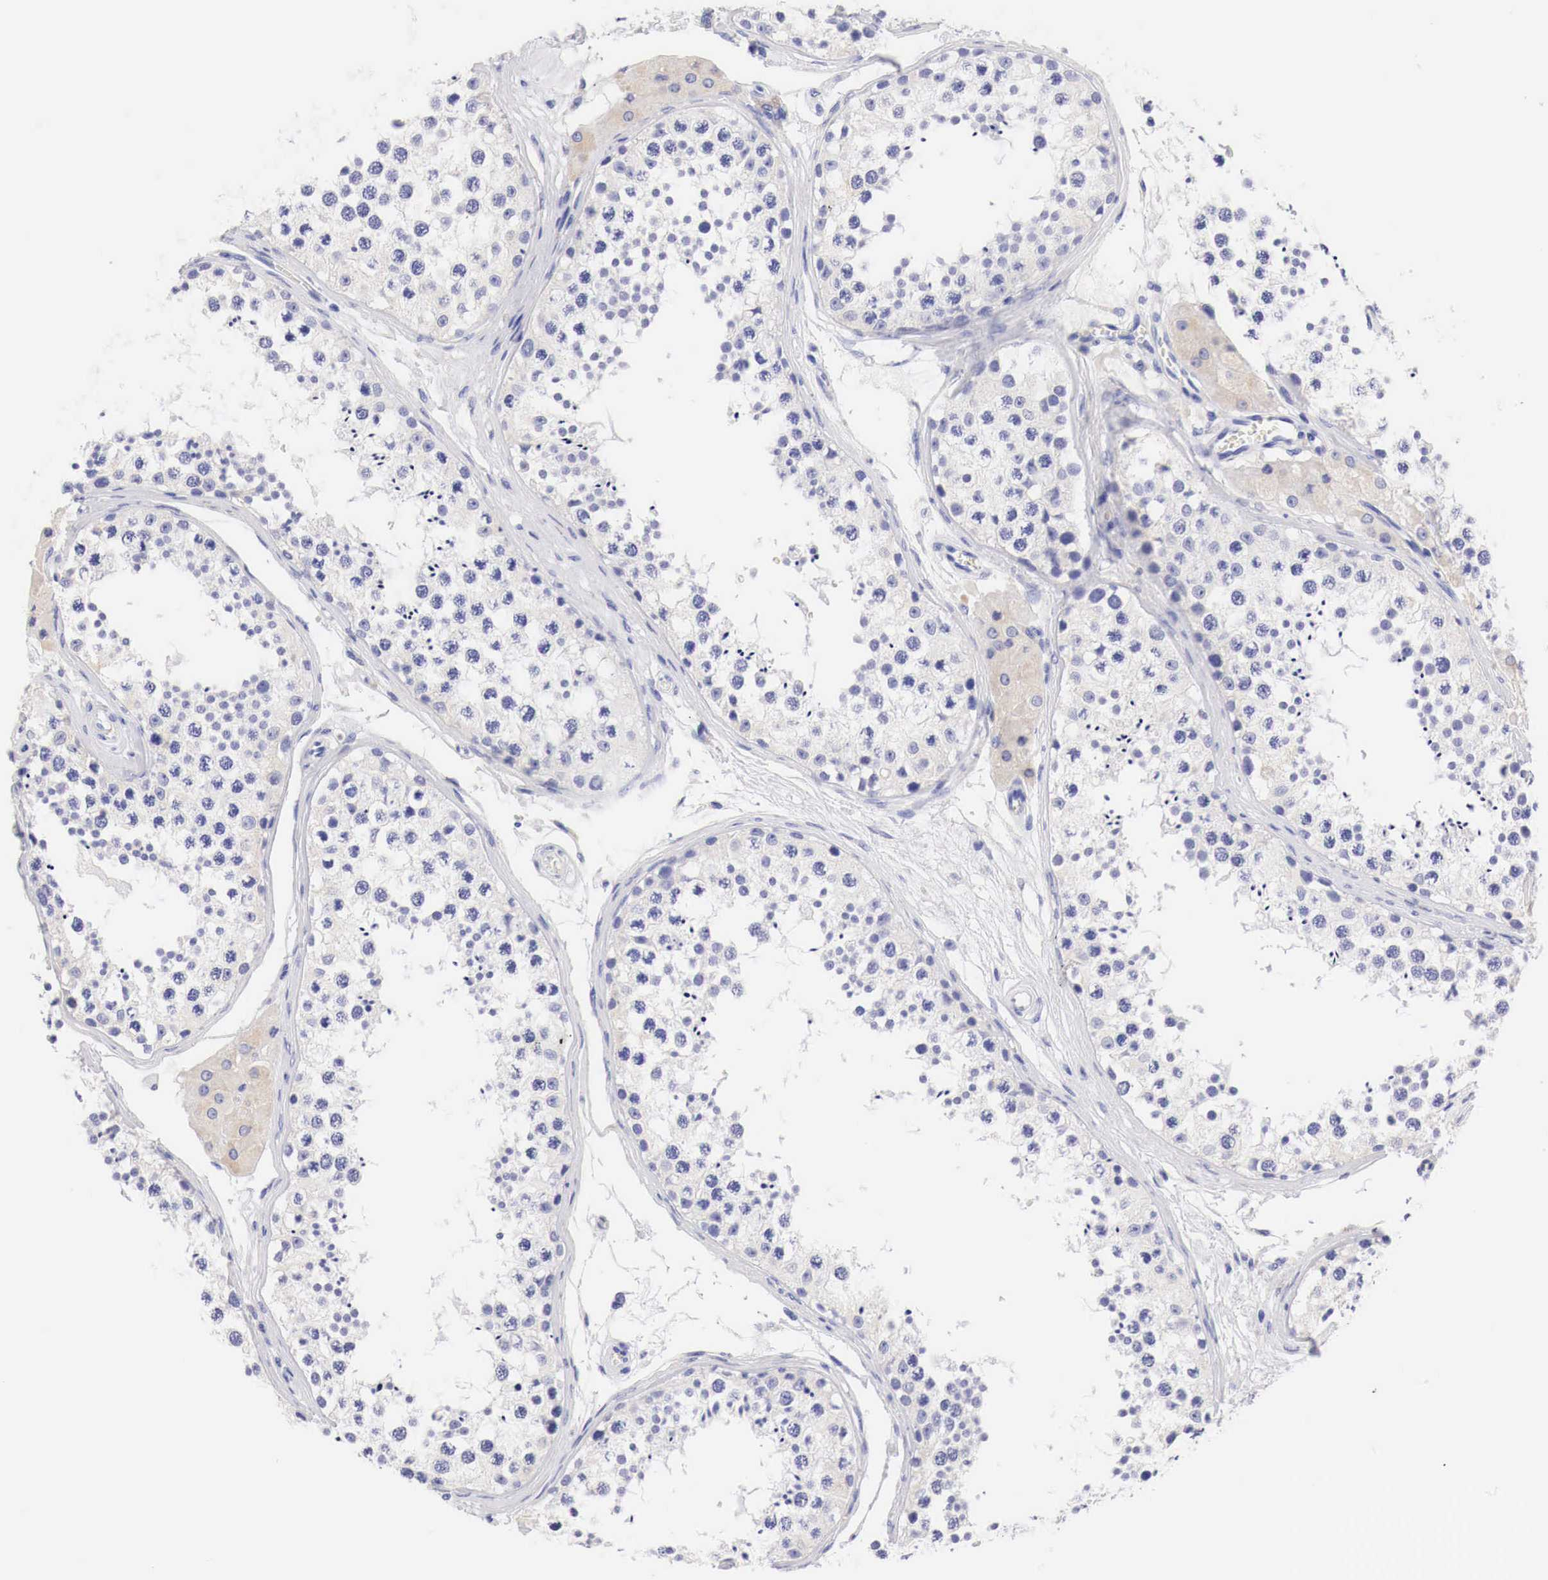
{"staining": {"intensity": "negative", "quantity": "none", "location": "none"}, "tissue": "testis", "cell_type": "Cells in seminiferous ducts", "image_type": "normal", "snomed": [{"axis": "morphology", "description": "Normal tissue, NOS"}, {"axis": "topography", "description": "Testis"}], "caption": "The immunohistochemistry (IHC) photomicrograph has no significant expression in cells in seminiferous ducts of testis.", "gene": "CDKN2A", "patient": {"sex": "male", "age": 57}}